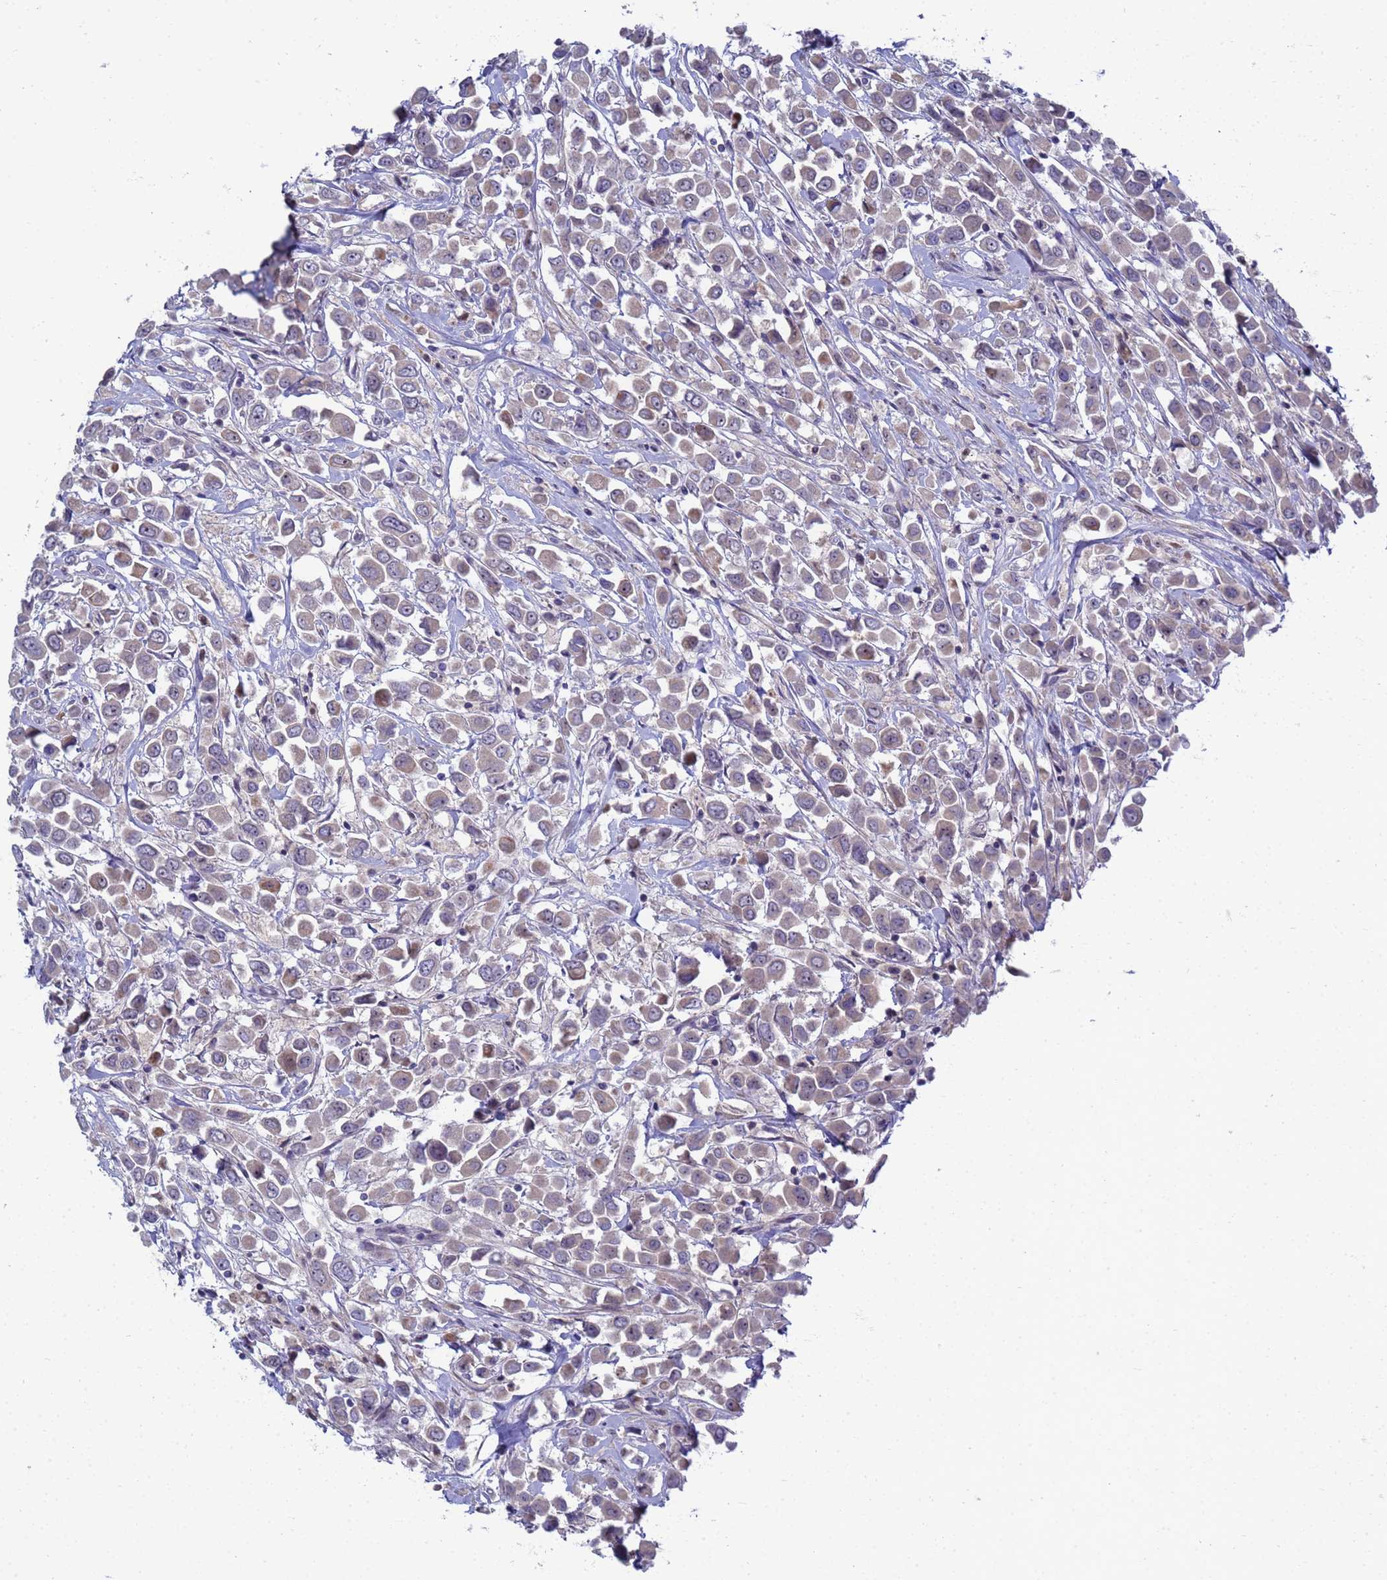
{"staining": {"intensity": "weak", "quantity": "25%-75%", "location": "cytoplasmic/membranous"}, "tissue": "breast cancer", "cell_type": "Tumor cells", "image_type": "cancer", "snomed": [{"axis": "morphology", "description": "Duct carcinoma"}, {"axis": "topography", "description": "Breast"}], "caption": "A histopathology image showing weak cytoplasmic/membranous expression in about 25%-75% of tumor cells in breast intraductal carcinoma, as visualized by brown immunohistochemical staining.", "gene": "ENOSF1", "patient": {"sex": "female", "age": 61}}